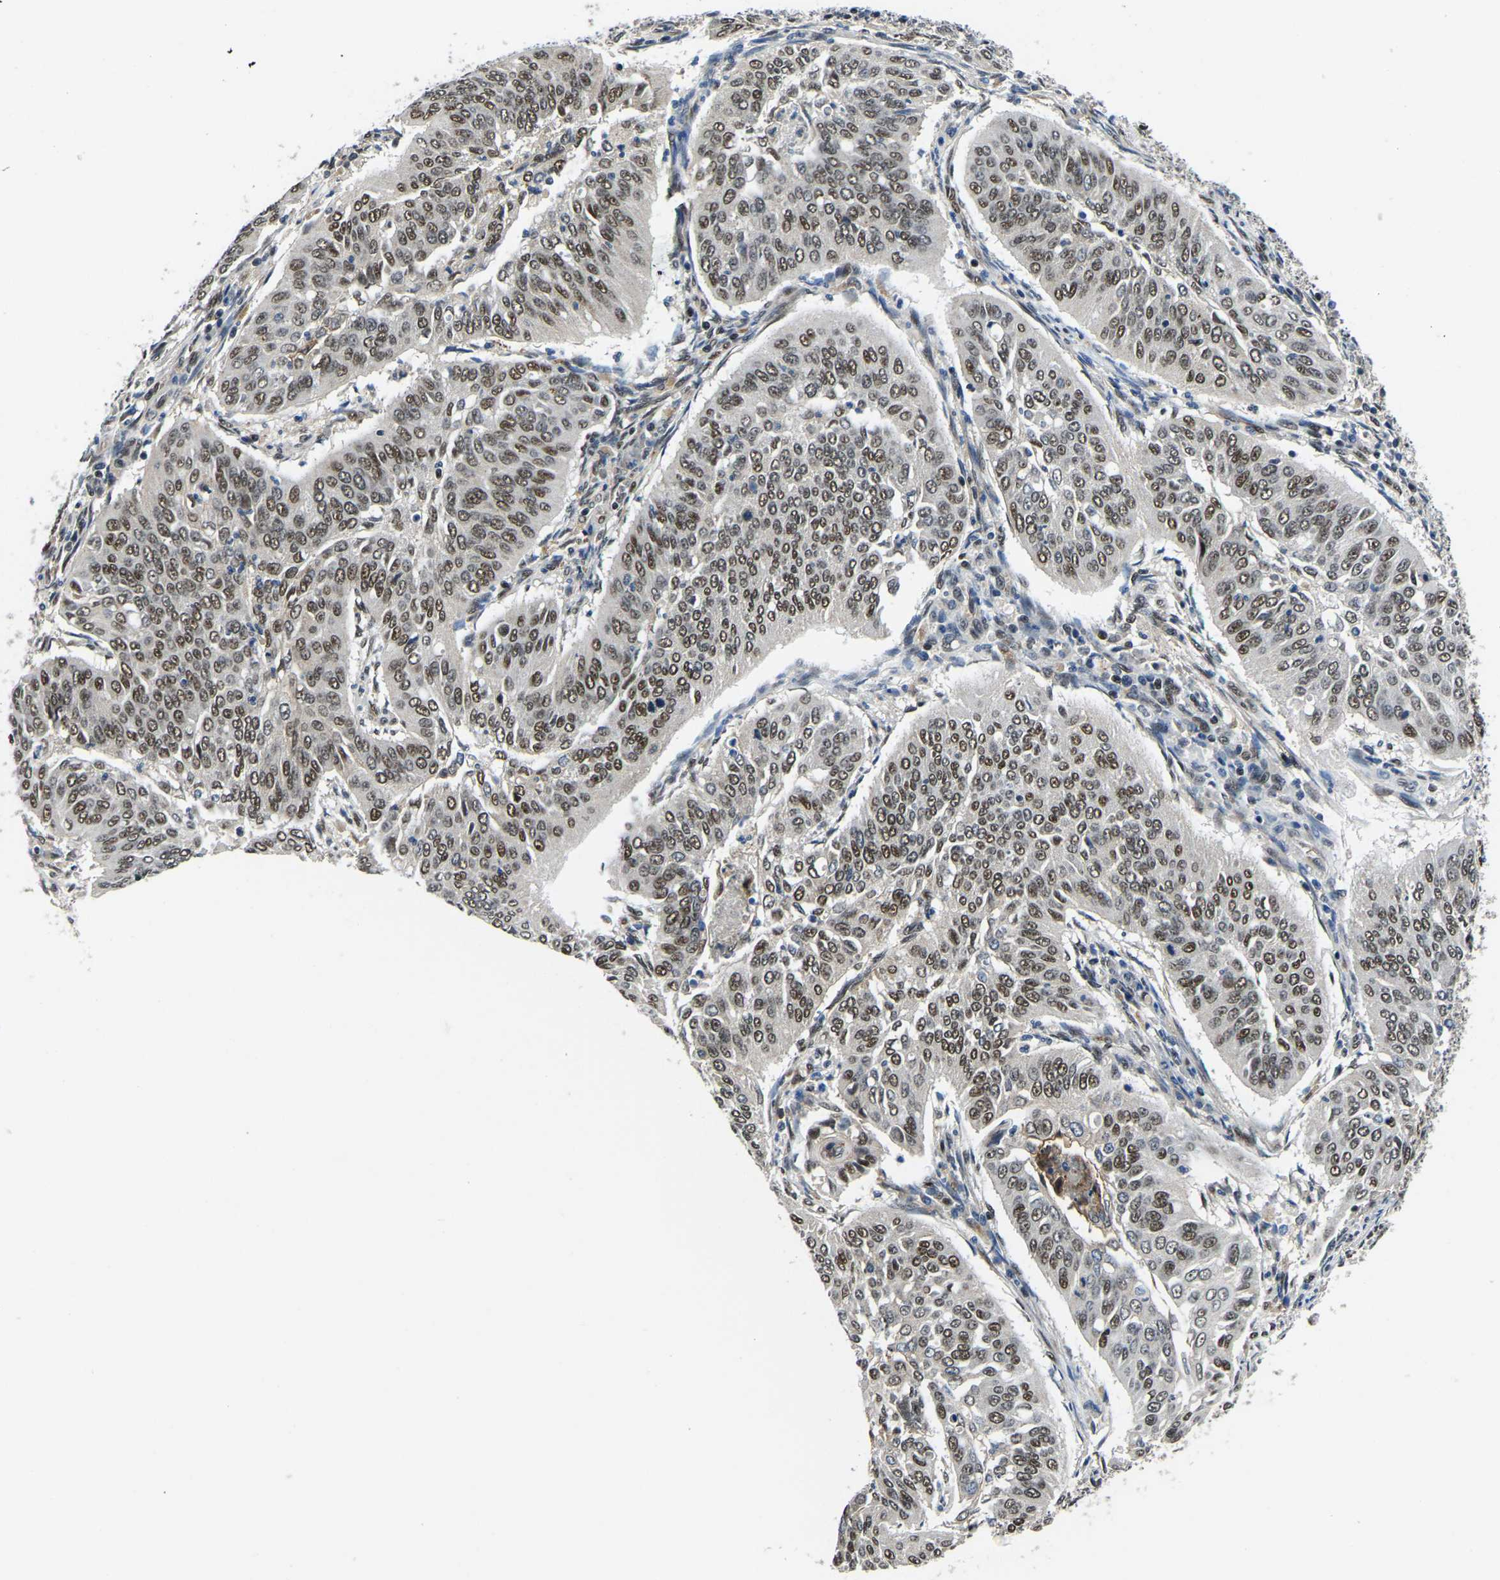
{"staining": {"intensity": "moderate", "quantity": ">75%", "location": "nuclear"}, "tissue": "cervical cancer", "cell_type": "Tumor cells", "image_type": "cancer", "snomed": [{"axis": "morphology", "description": "Normal tissue, NOS"}, {"axis": "morphology", "description": "Squamous cell carcinoma, NOS"}, {"axis": "topography", "description": "Cervix"}], "caption": "Immunohistochemical staining of squamous cell carcinoma (cervical) shows medium levels of moderate nuclear staining in approximately >75% of tumor cells.", "gene": "DFFA", "patient": {"sex": "female", "age": 39}}